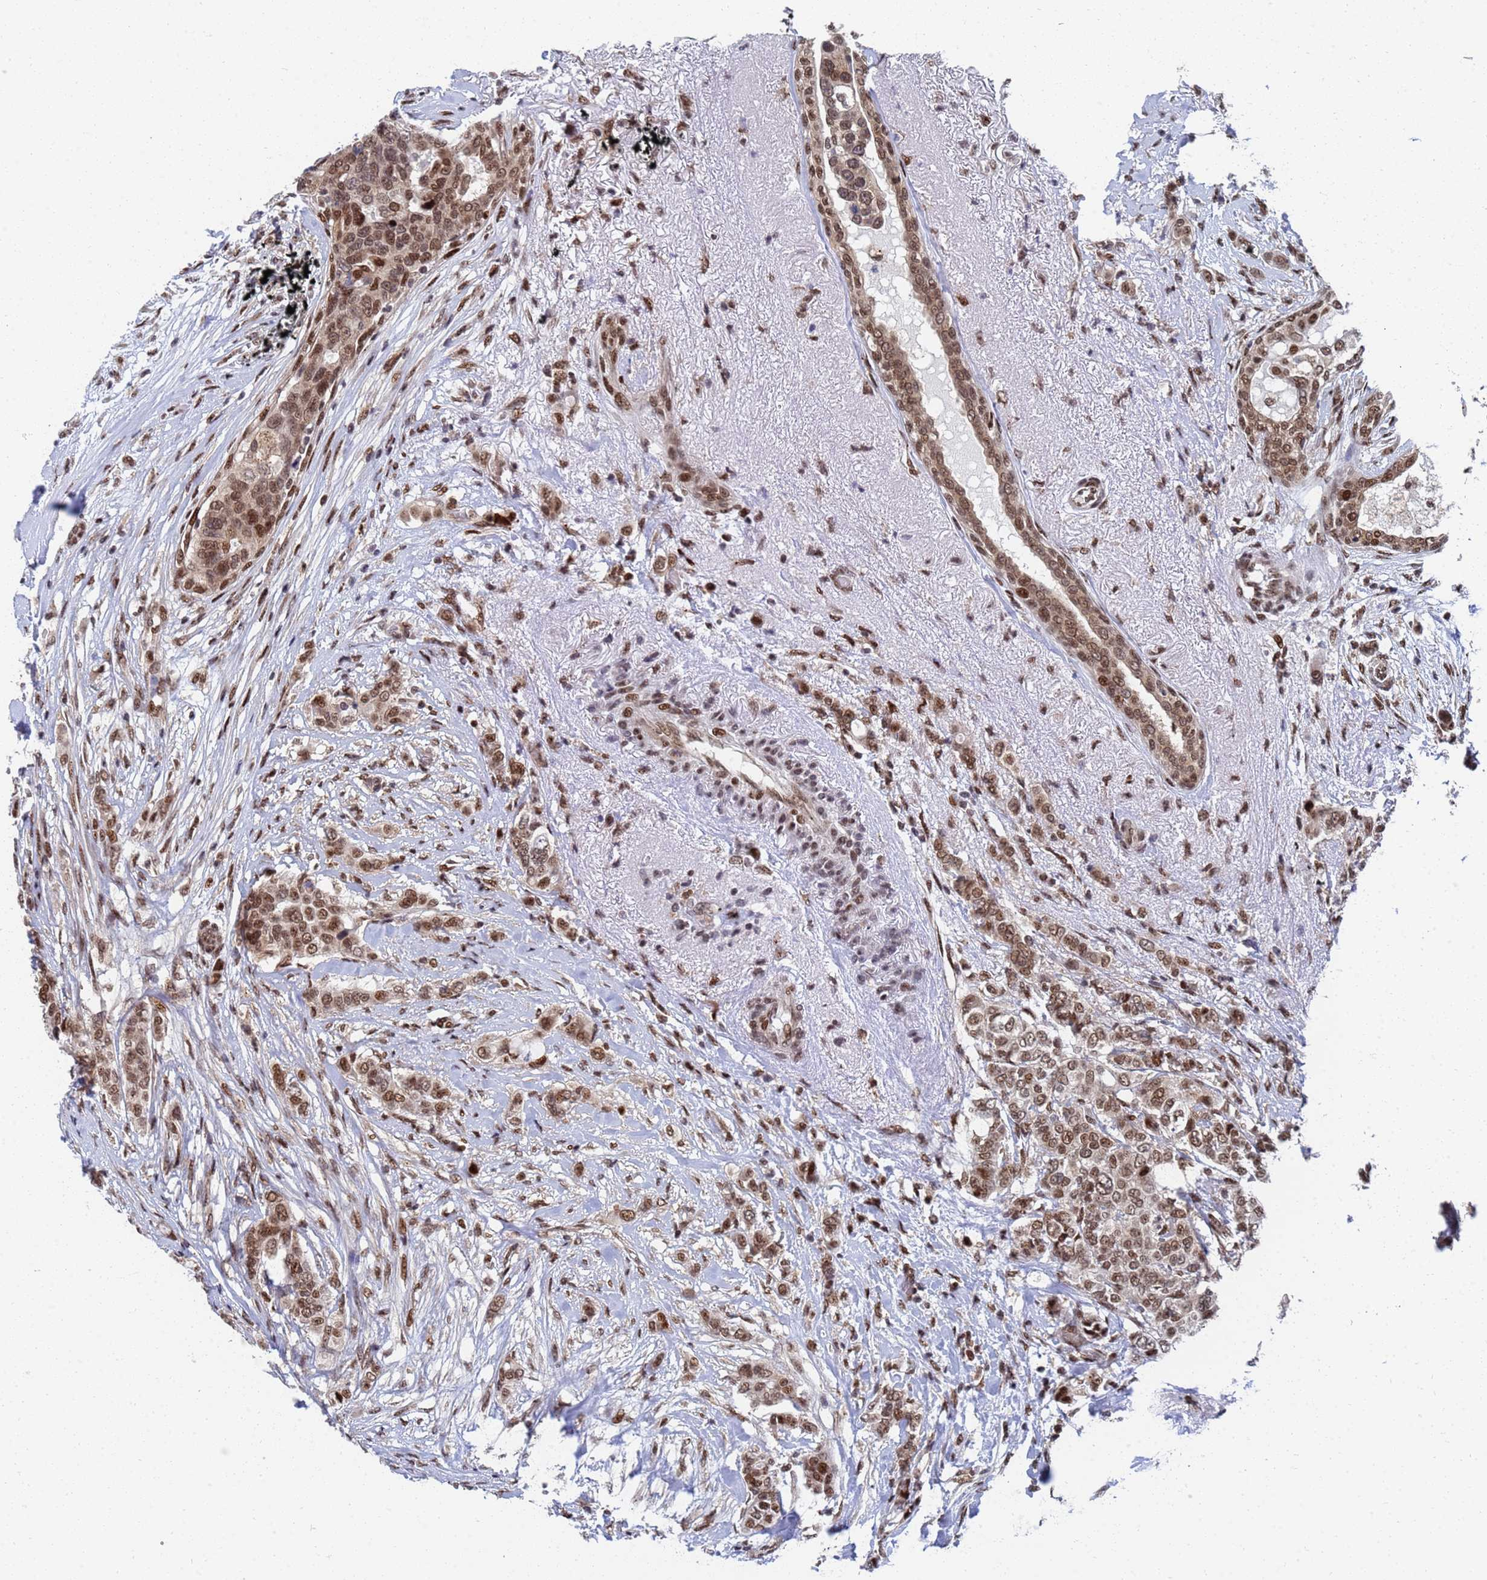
{"staining": {"intensity": "moderate", "quantity": ">75%", "location": "nuclear"}, "tissue": "breast cancer", "cell_type": "Tumor cells", "image_type": "cancer", "snomed": [{"axis": "morphology", "description": "Lobular carcinoma"}, {"axis": "topography", "description": "Breast"}], "caption": "An image showing moderate nuclear expression in about >75% of tumor cells in breast cancer (lobular carcinoma), as visualized by brown immunohistochemical staining.", "gene": "AP5Z1", "patient": {"sex": "female", "age": 51}}